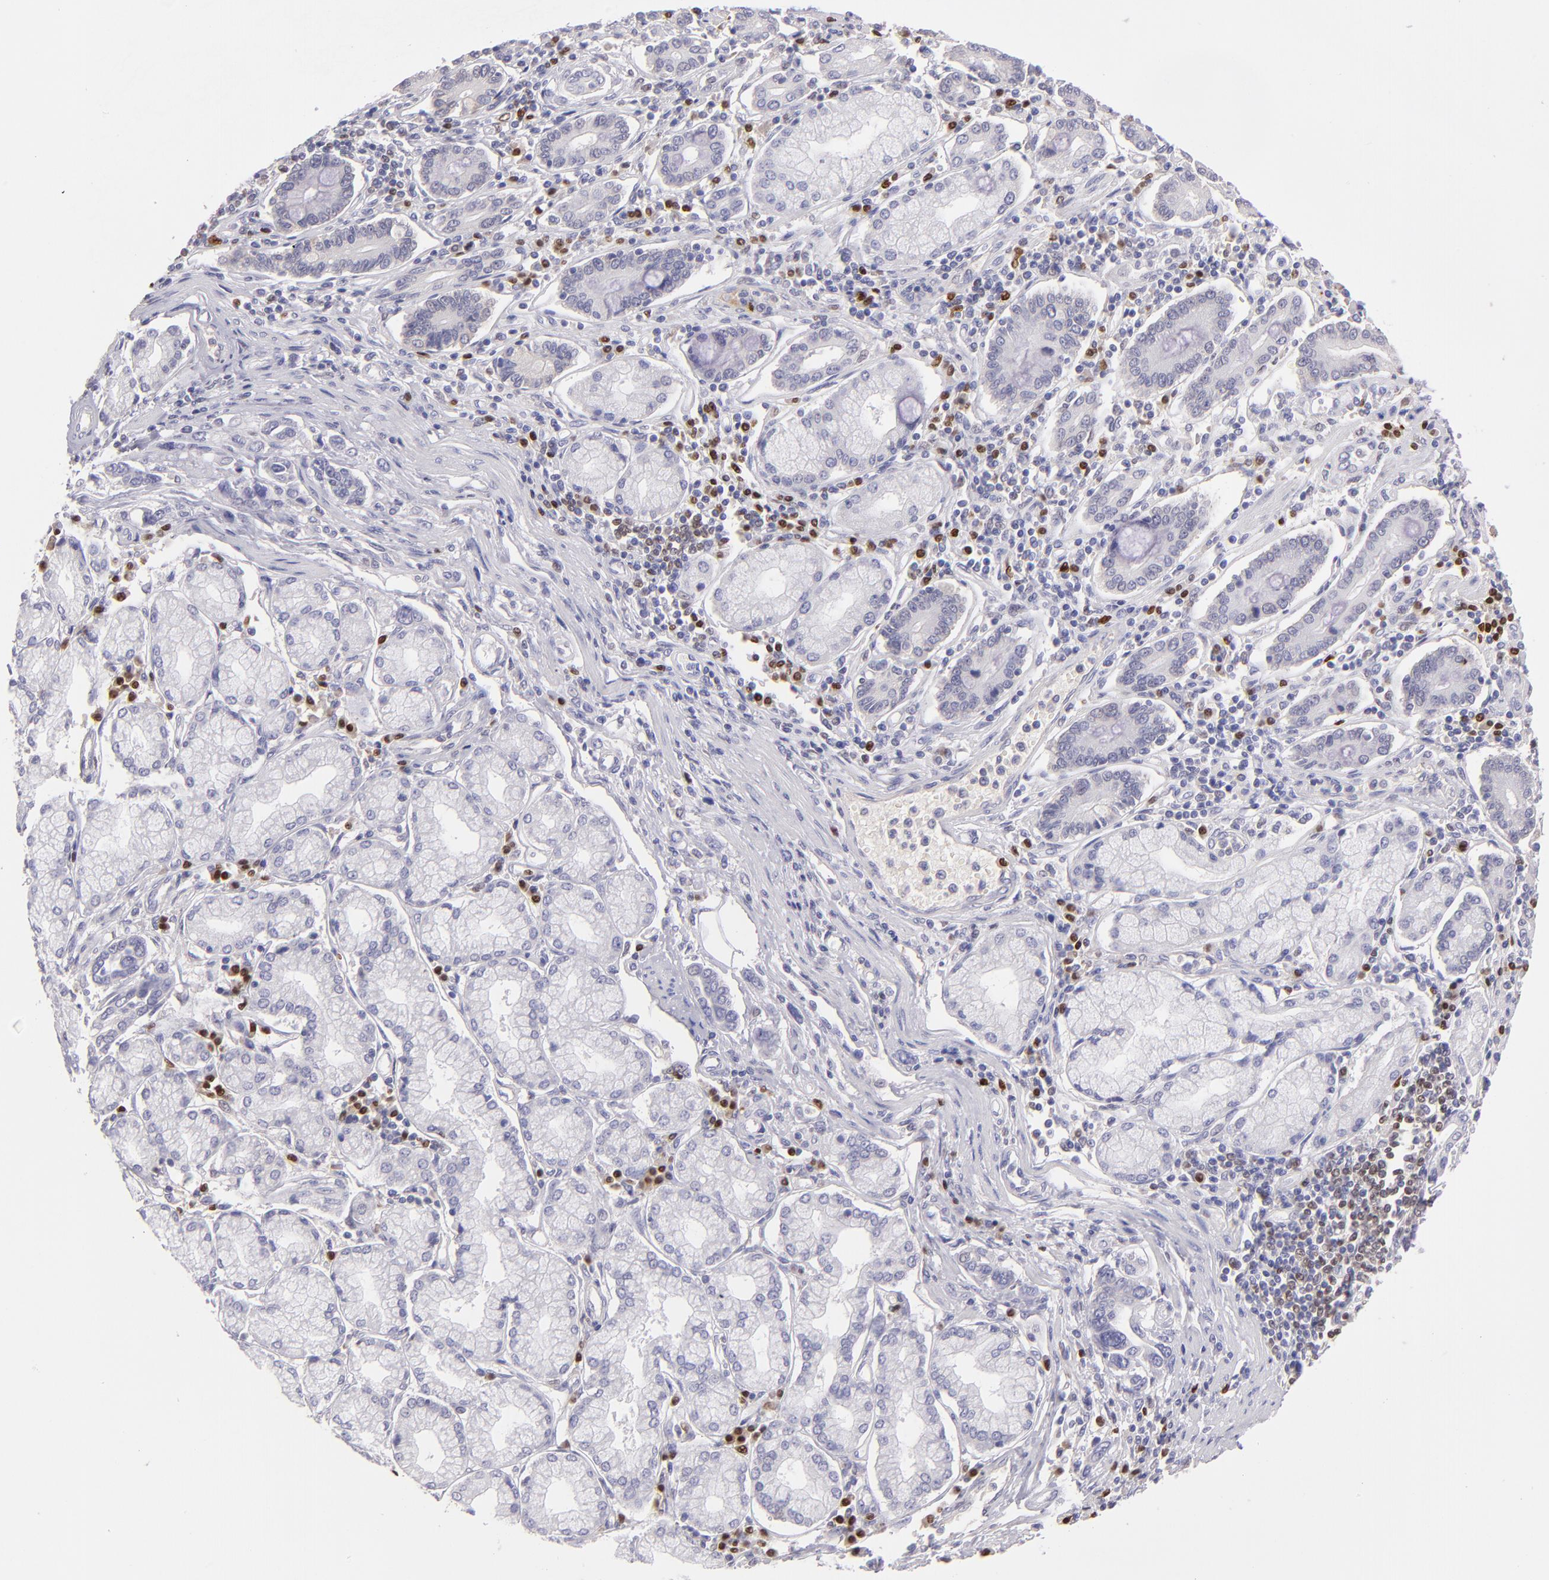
{"staining": {"intensity": "negative", "quantity": "none", "location": "none"}, "tissue": "pancreatic cancer", "cell_type": "Tumor cells", "image_type": "cancer", "snomed": [{"axis": "morphology", "description": "Adenocarcinoma, NOS"}, {"axis": "topography", "description": "Pancreas"}], "caption": "This micrograph is of pancreatic cancer stained with immunohistochemistry to label a protein in brown with the nuclei are counter-stained blue. There is no expression in tumor cells.", "gene": "IRF8", "patient": {"sex": "female", "age": 57}}